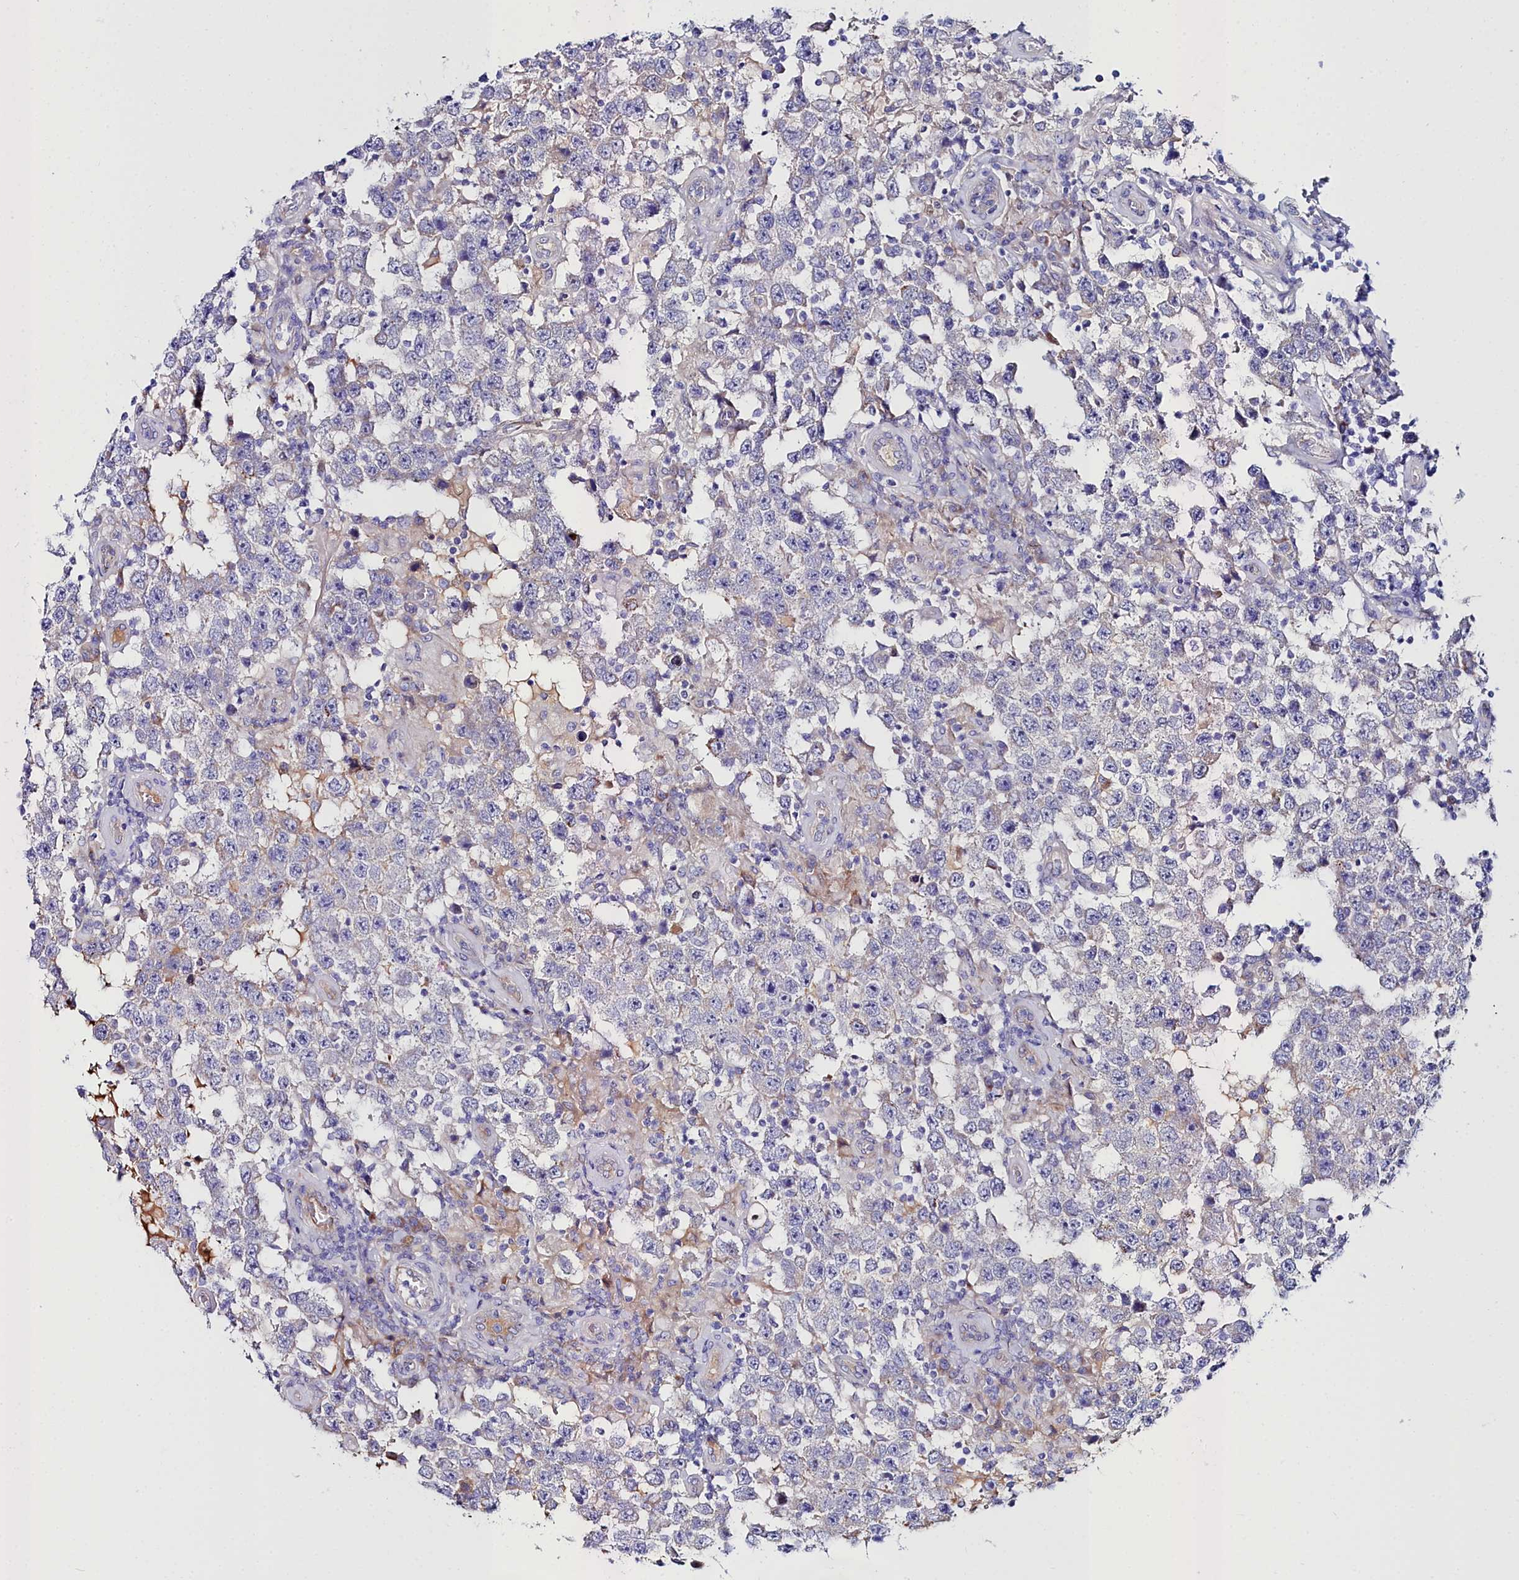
{"staining": {"intensity": "negative", "quantity": "none", "location": "none"}, "tissue": "testis cancer", "cell_type": "Tumor cells", "image_type": "cancer", "snomed": [{"axis": "morphology", "description": "Normal tissue, NOS"}, {"axis": "morphology", "description": "Urothelial carcinoma, High grade"}, {"axis": "morphology", "description": "Seminoma, NOS"}, {"axis": "morphology", "description": "Carcinoma, Embryonal, NOS"}, {"axis": "topography", "description": "Urinary bladder"}, {"axis": "topography", "description": "Testis"}], "caption": "A photomicrograph of testis cancer stained for a protein demonstrates no brown staining in tumor cells.", "gene": "SLC49A3", "patient": {"sex": "male", "age": 41}}